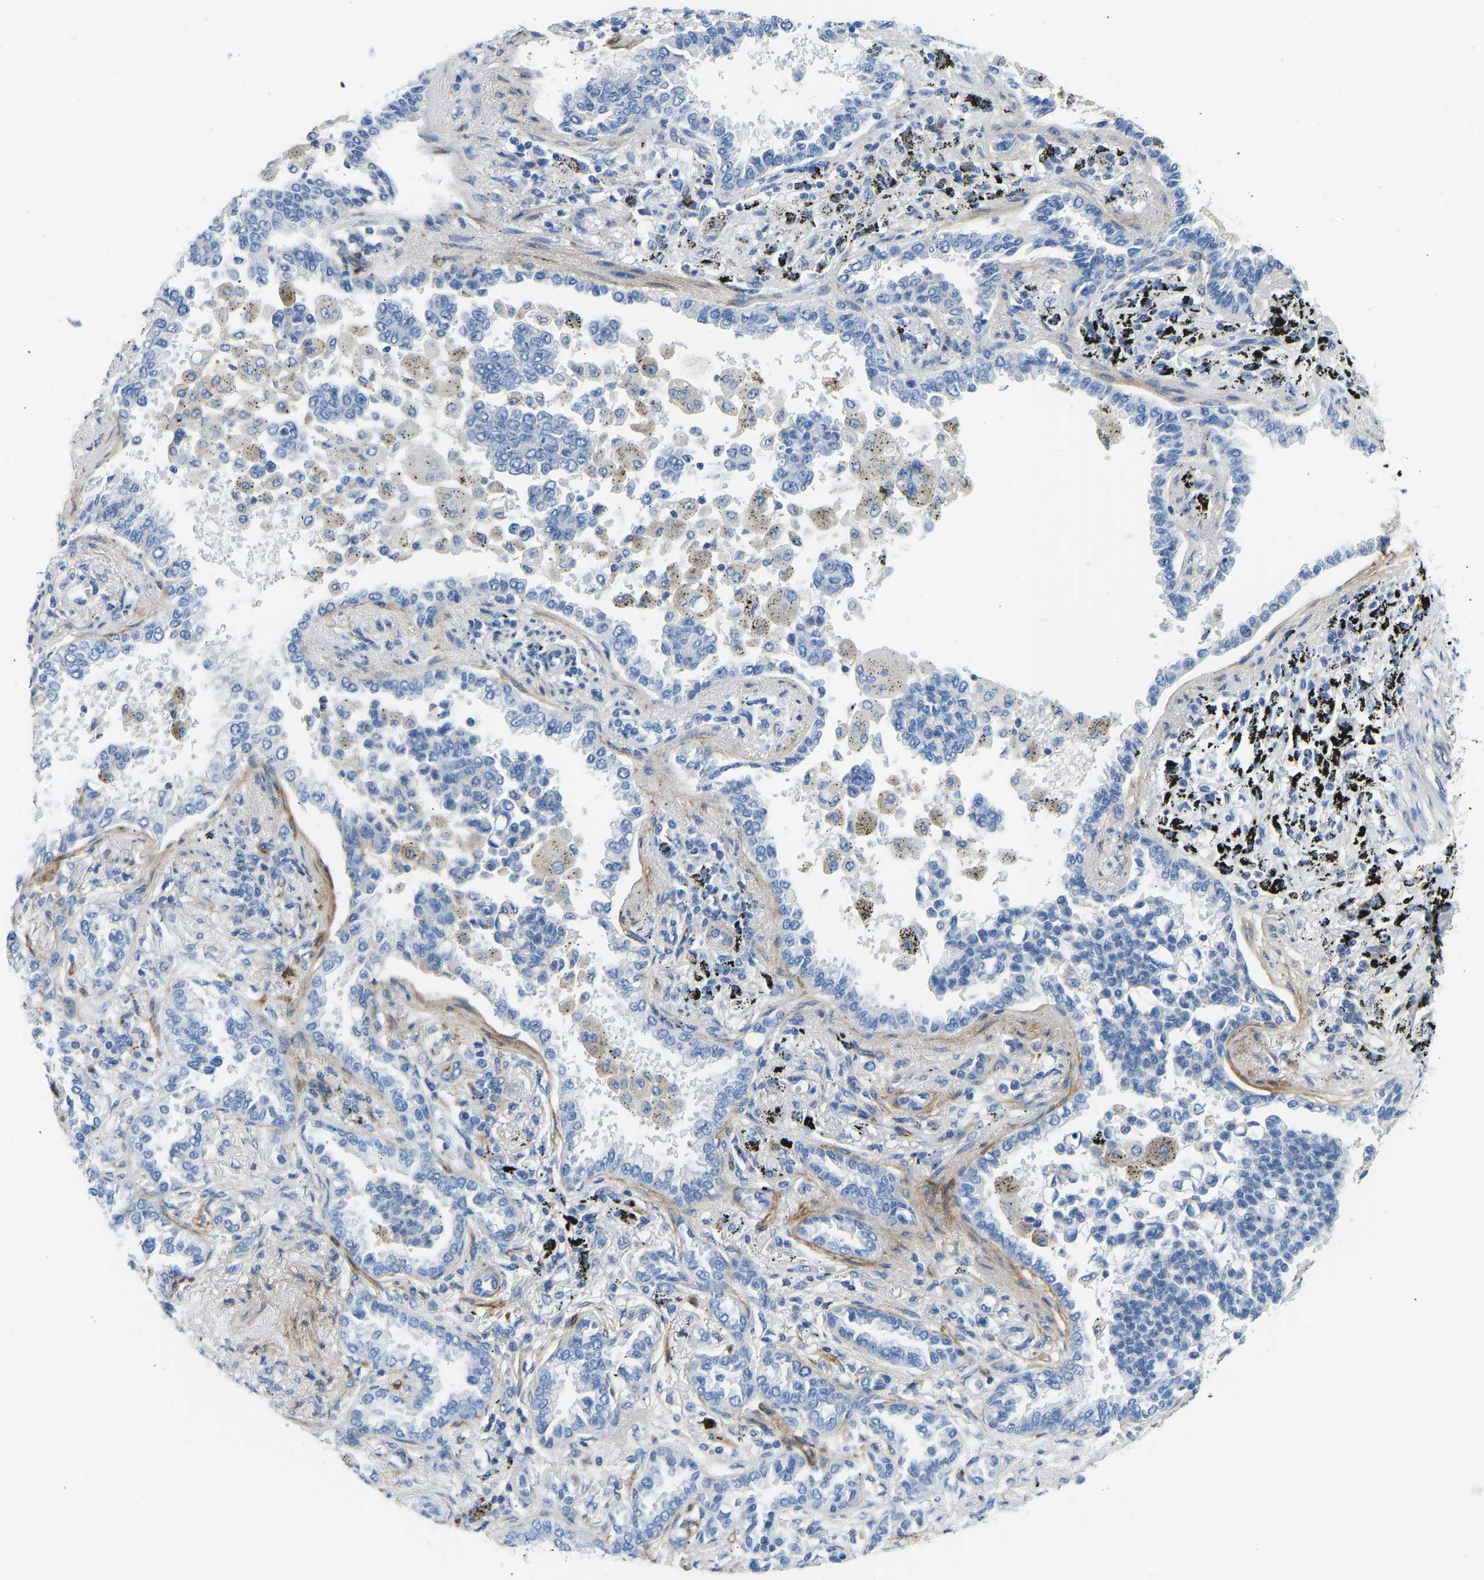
{"staining": {"intensity": "negative", "quantity": "none", "location": "none"}, "tissue": "lung cancer", "cell_type": "Tumor cells", "image_type": "cancer", "snomed": [{"axis": "morphology", "description": "Normal tissue, NOS"}, {"axis": "morphology", "description": "Adenocarcinoma, NOS"}, {"axis": "topography", "description": "Lung"}], "caption": "Tumor cells show no significant positivity in lung adenocarcinoma.", "gene": "COL15A1", "patient": {"sex": "male", "age": 59}}